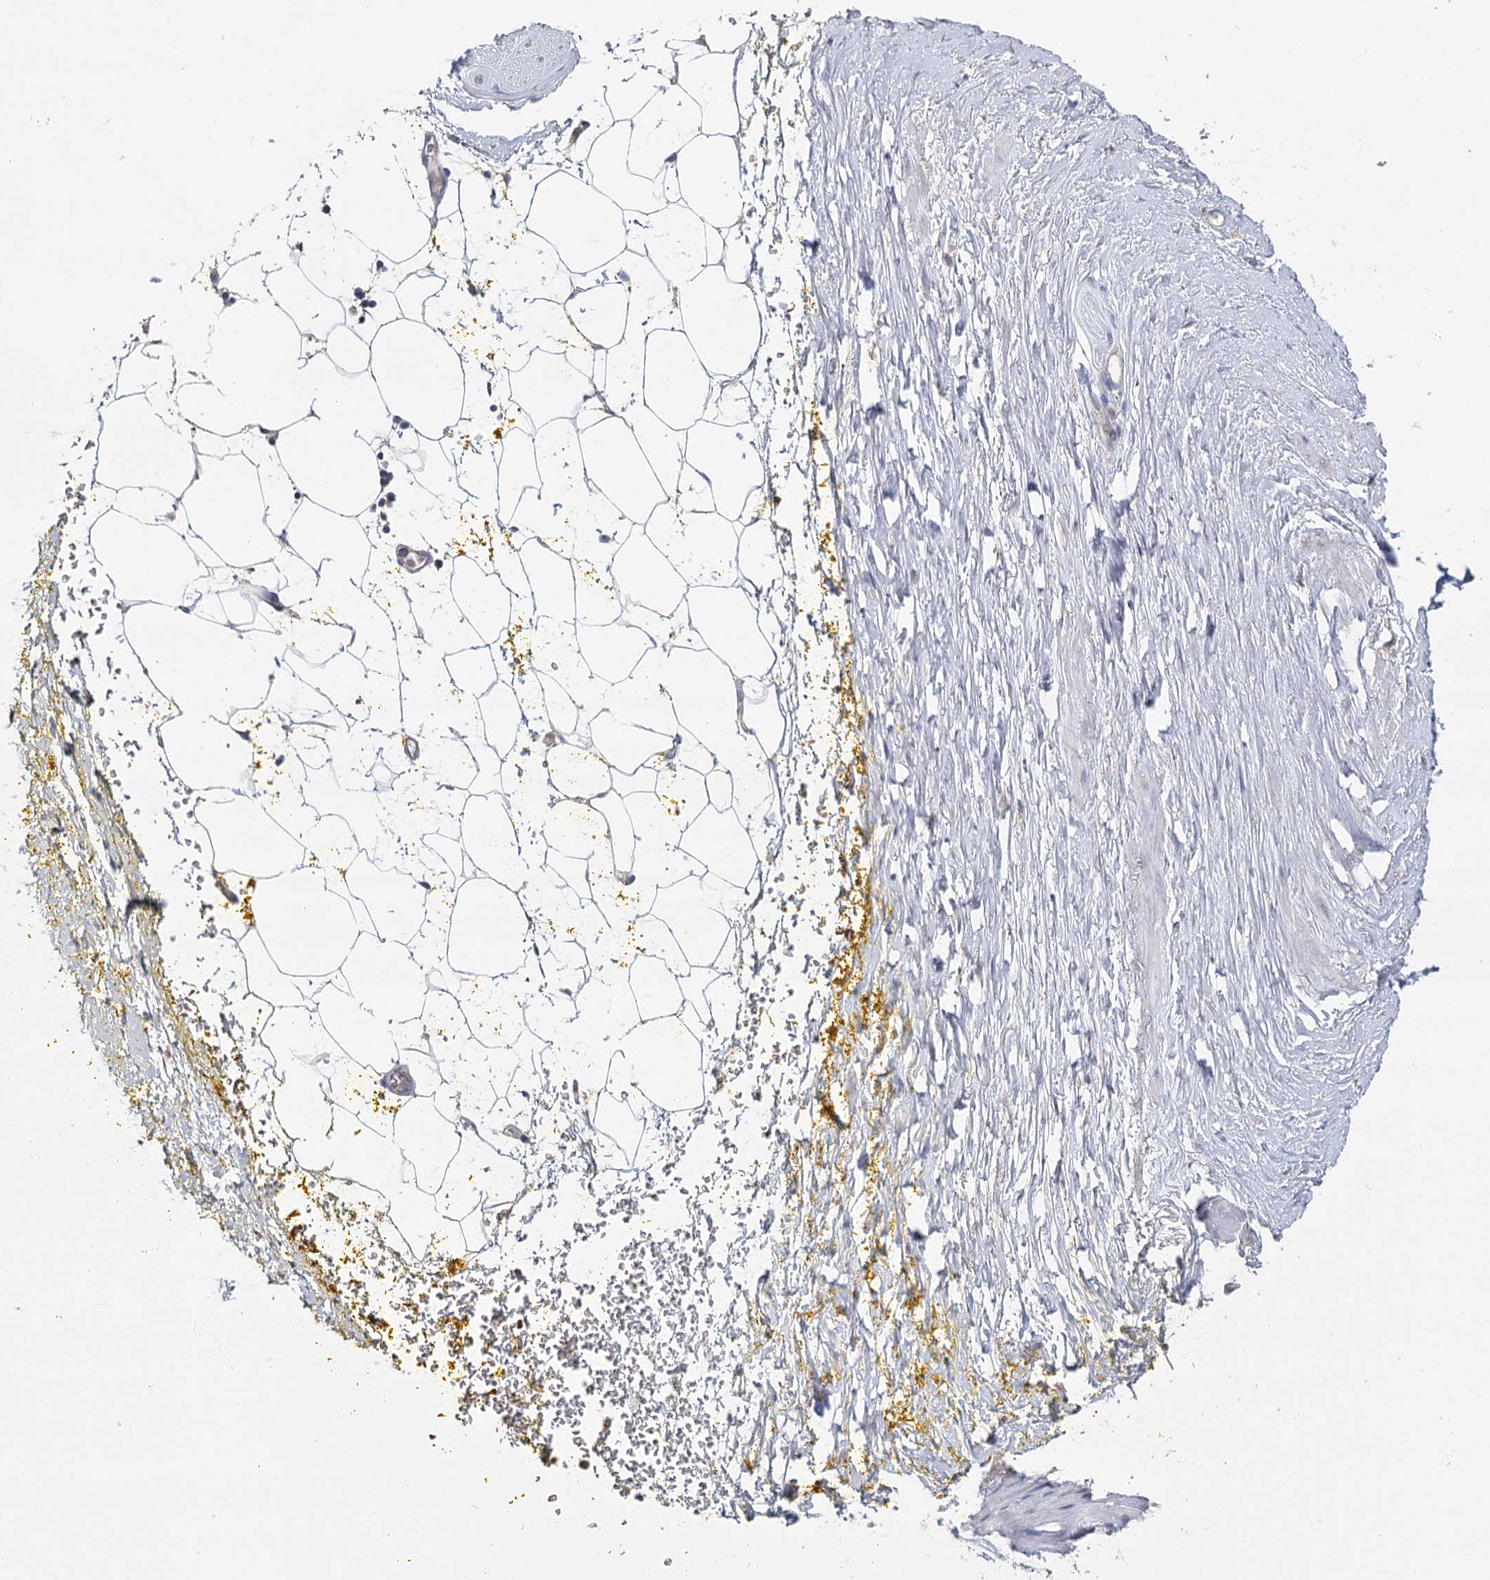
{"staining": {"intensity": "negative", "quantity": "none", "location": "none"}, "tissue": "adipose tissue", "cell_type": "Adipocytes", "image_type": "normal", "snomed": [{"axis": "morphology", "description": "Normal tissue, NOS"}, {"axis": "morphology", "description": "Adenocarcinoma, Low grade"}, {"axis": "topography", "description": "Prostate"}, {"axis": "topography", "description": "Peripheral nerve tissue"}], "caption": "Immunohistochemistry (IHC) image of benign adipose tissue: adipose tissue stained with DAB (3,3'-diaminobenzidine) demonstrates no significant protein expression in adipocytes.", "gene": "ACOX2", "patient": {"sex": "male", "age": 63}}